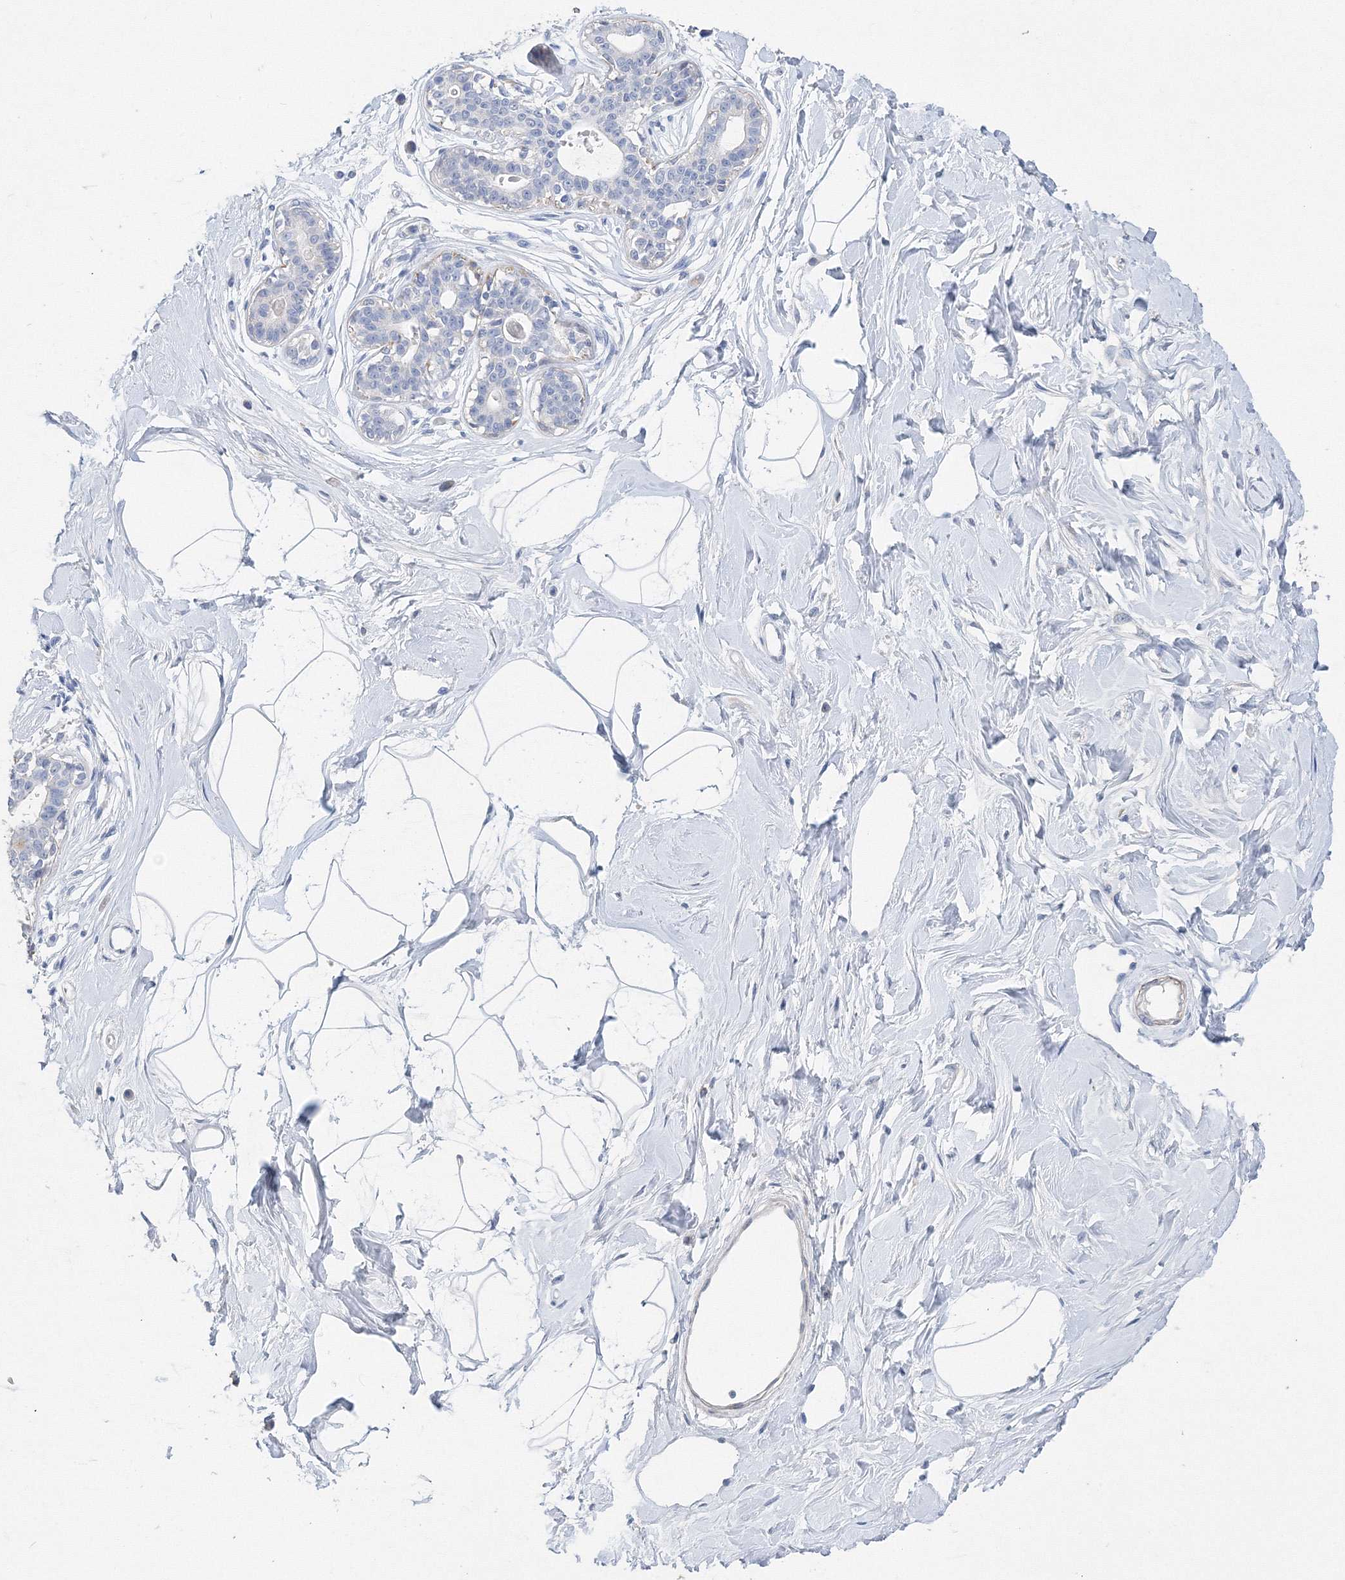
{"staining": {"intensity": "negative", "quantity": "none", "location": "none"}, "tissue": "breast", "cell_type": "Adipocytes", "image_type": "normal", "snomed": [{"axis": "morphology", "description": "Normal tissue, NOS"}, {"axis": "topography", "description": "Breast"}], "caption": "This is an immunohistochemistry image of unremarkable human breast. There is no staining in adipocytes.", "gene": "OSBPL6", "patient": {"sex": "female", "age": 45}}